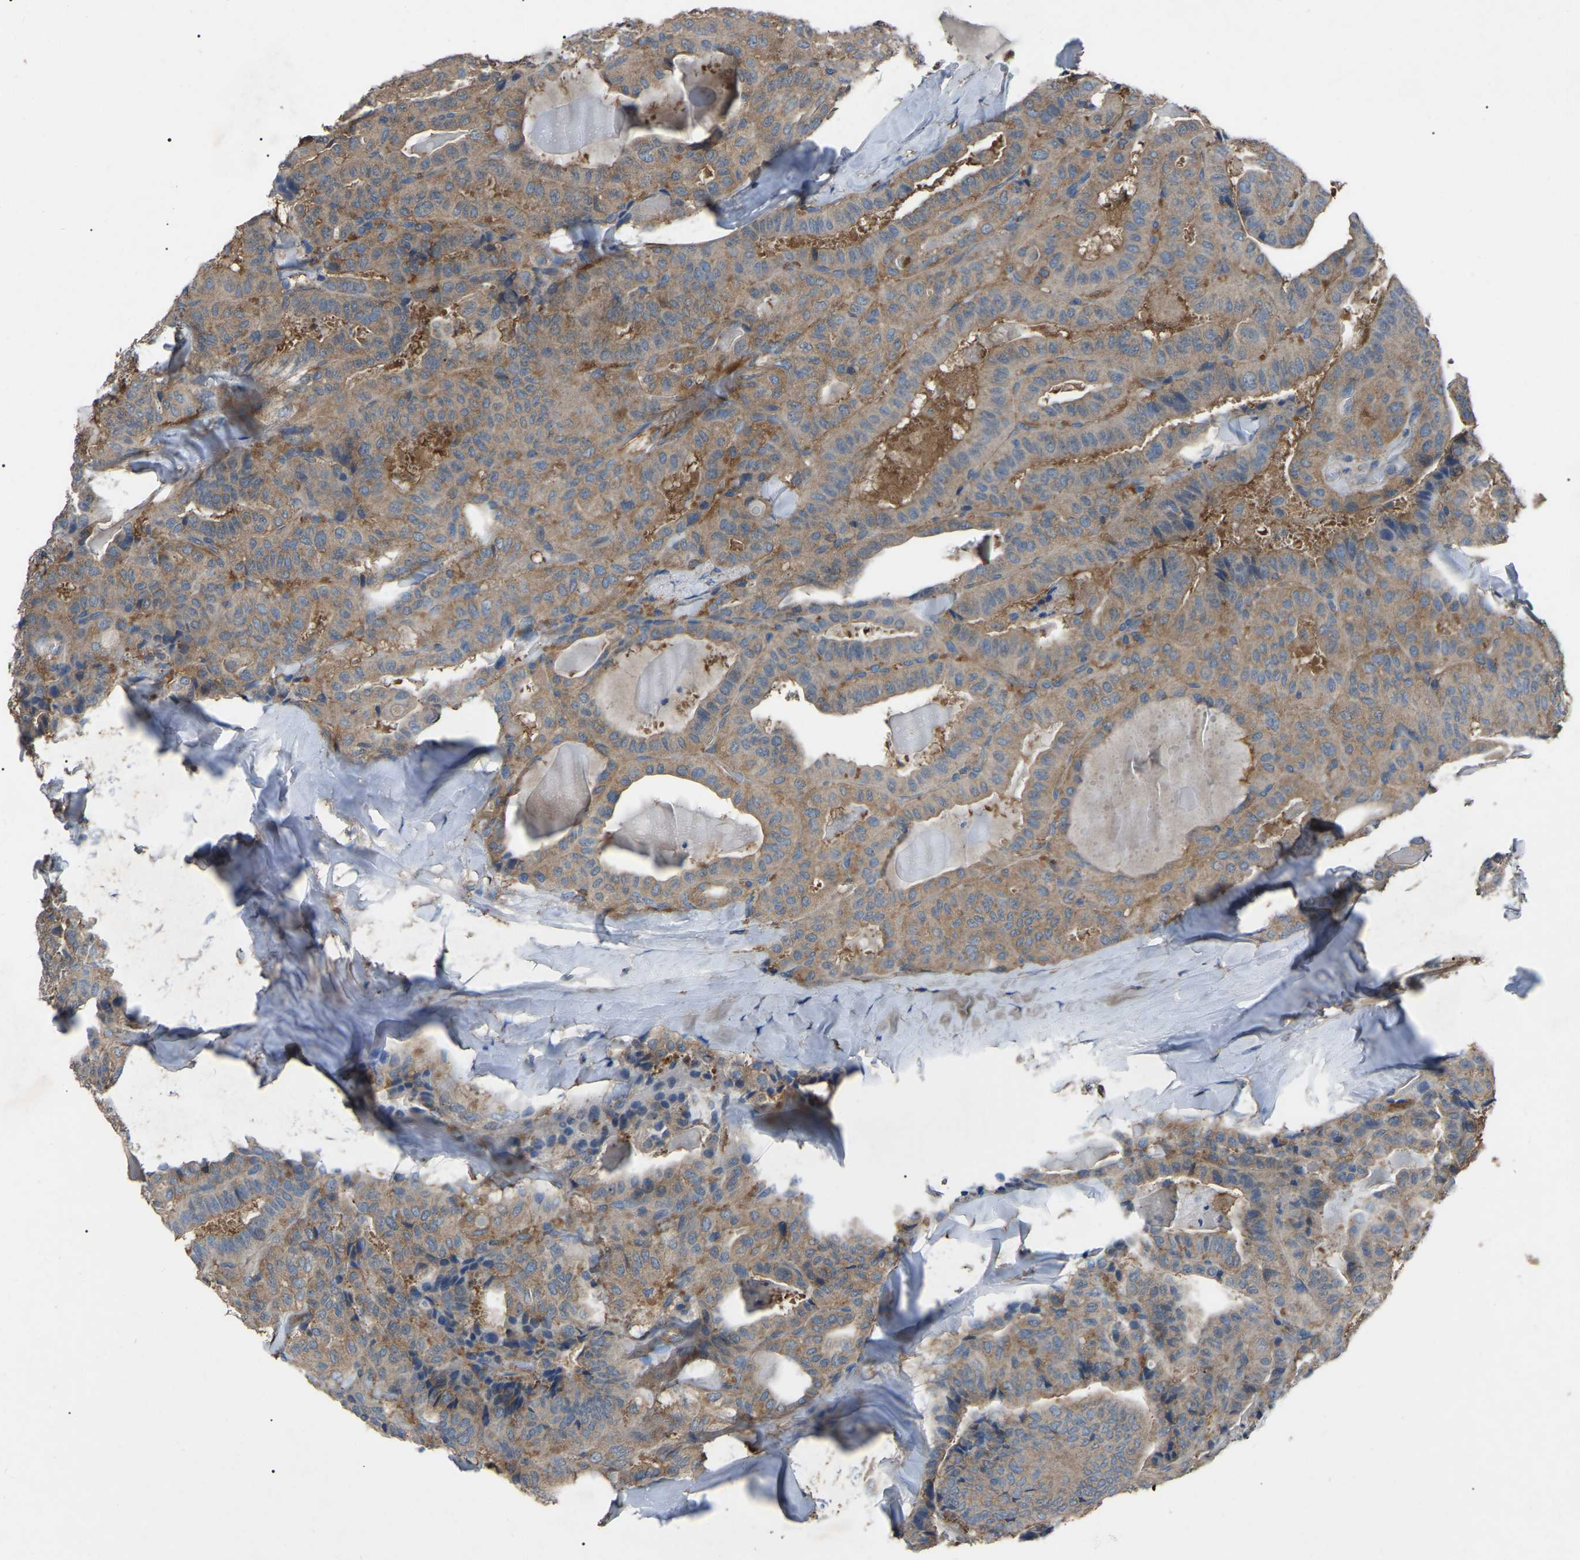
{"staining": {"intensity": "moderate", "quantity": ">75%", "location": "cytoplasmic/membranous"}, "tissue": "thyroid cancer", "cell_type": "Tumor cells", "image_type": "cancer", "snomed": [{"axis": "morphology", "description": "Papillary adenocarcinoma, NOS"}, {"axis": "topography", "description": "Thyroid gland"}], "caption": "Protein expression analysis of human thyroid cancer (papillary adenocarcinoma) reveals moderate cytoplasmic/membranous expression in approximately >75% of tumor cells.", "gene": "AIMP1", "patient": {"sex": "male", "age": 77}}